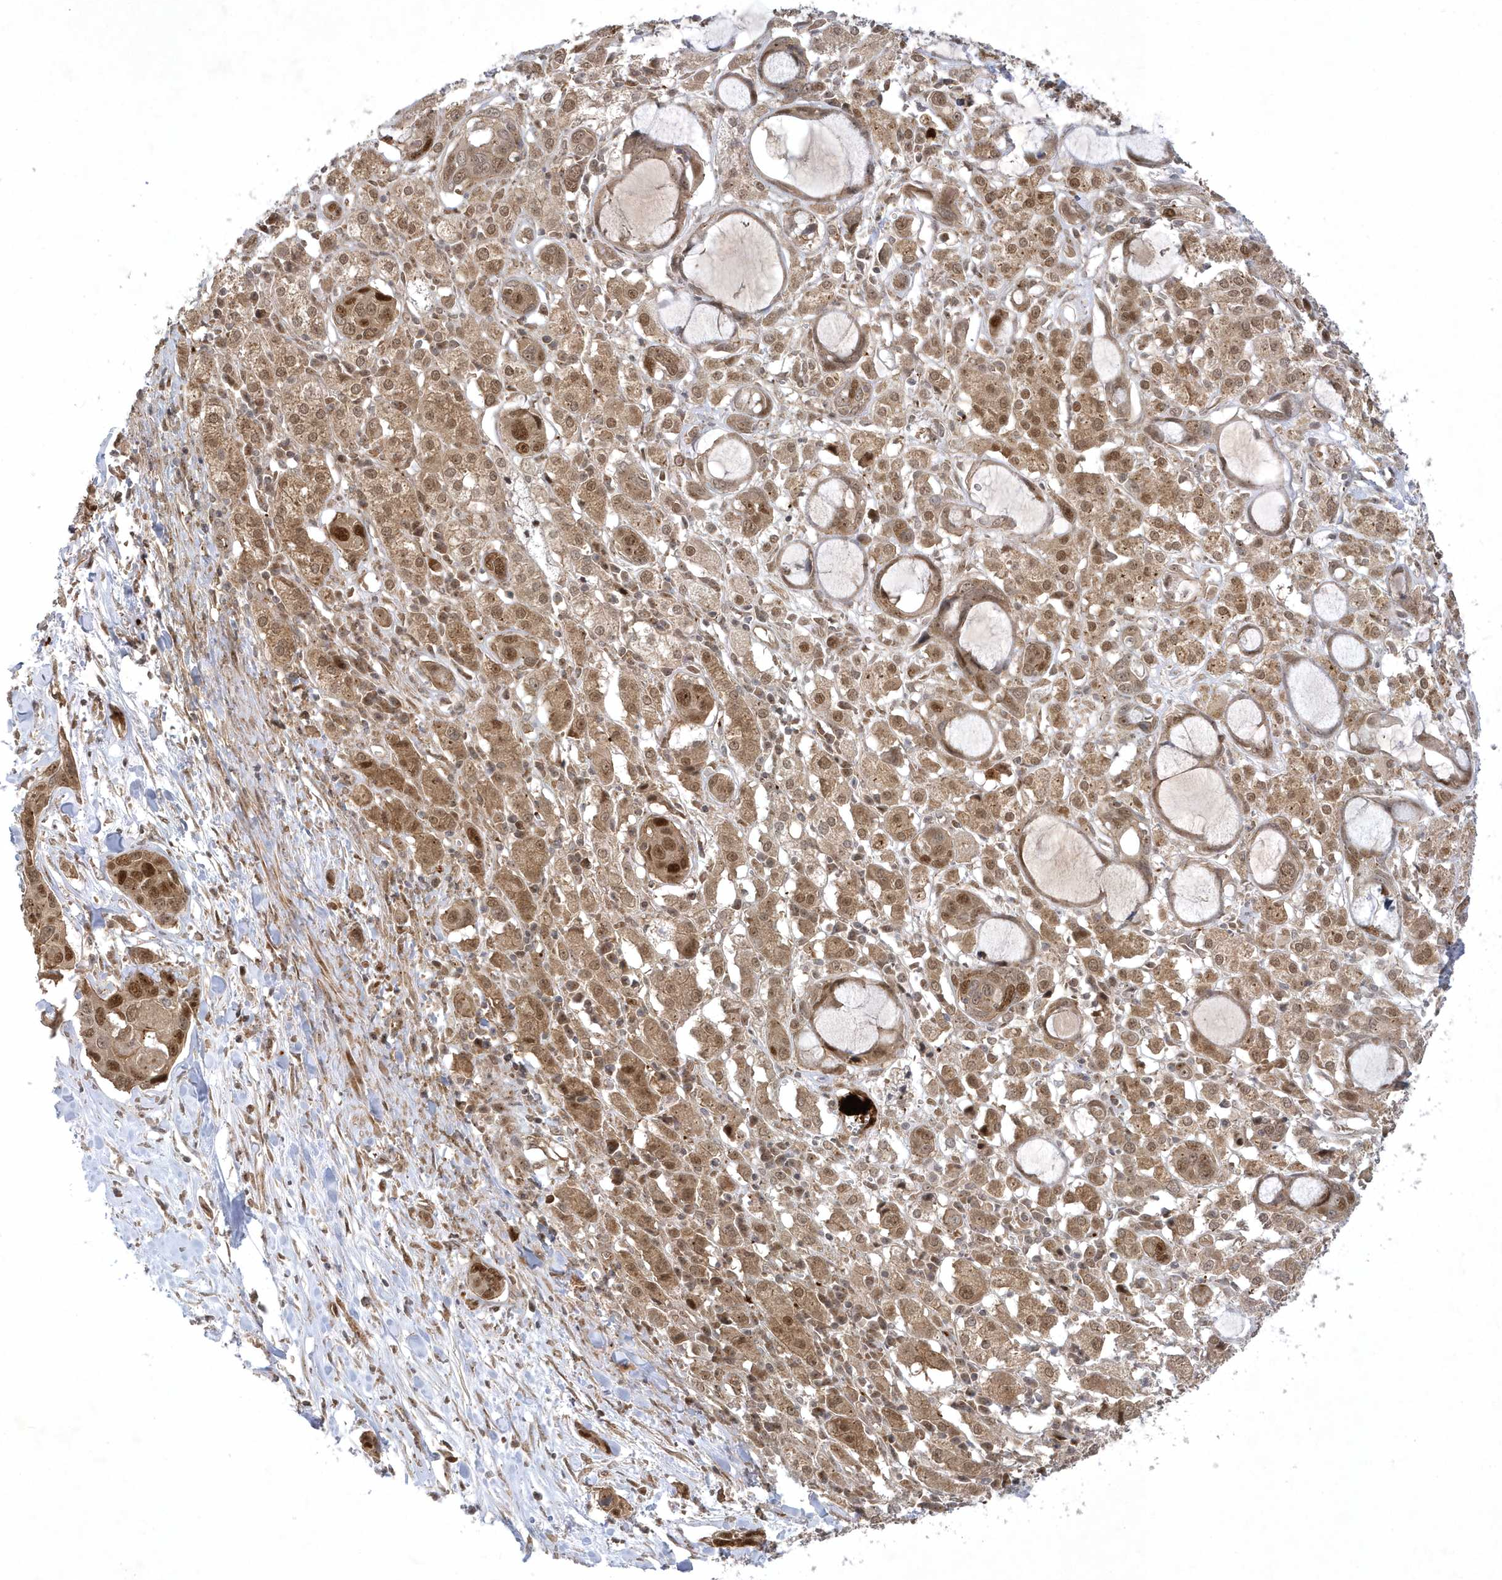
{"staining": {"intensity": "moderate", "quantity": ">75%", "location": "cytoplasmic/membranous,nuclear"}, "tissue": "pancreatic cancer", "cell_type": "Tumor cells", "image_type": "cancer", "snomed": [{"axis": "morphology", "description": "Adenocarcinoma, NOS"}, {"axis": "topography", "description": "Pancreas"}], "caption": "The photomicrograph reveals a brown stain indicating the presence of a protein in the cytoplasmic/membranous and nuclear of tumor cells in pancreatic adenocarcinoma.", "gene": "NAF1", "patient": {"sex": "female", "age": 60}}